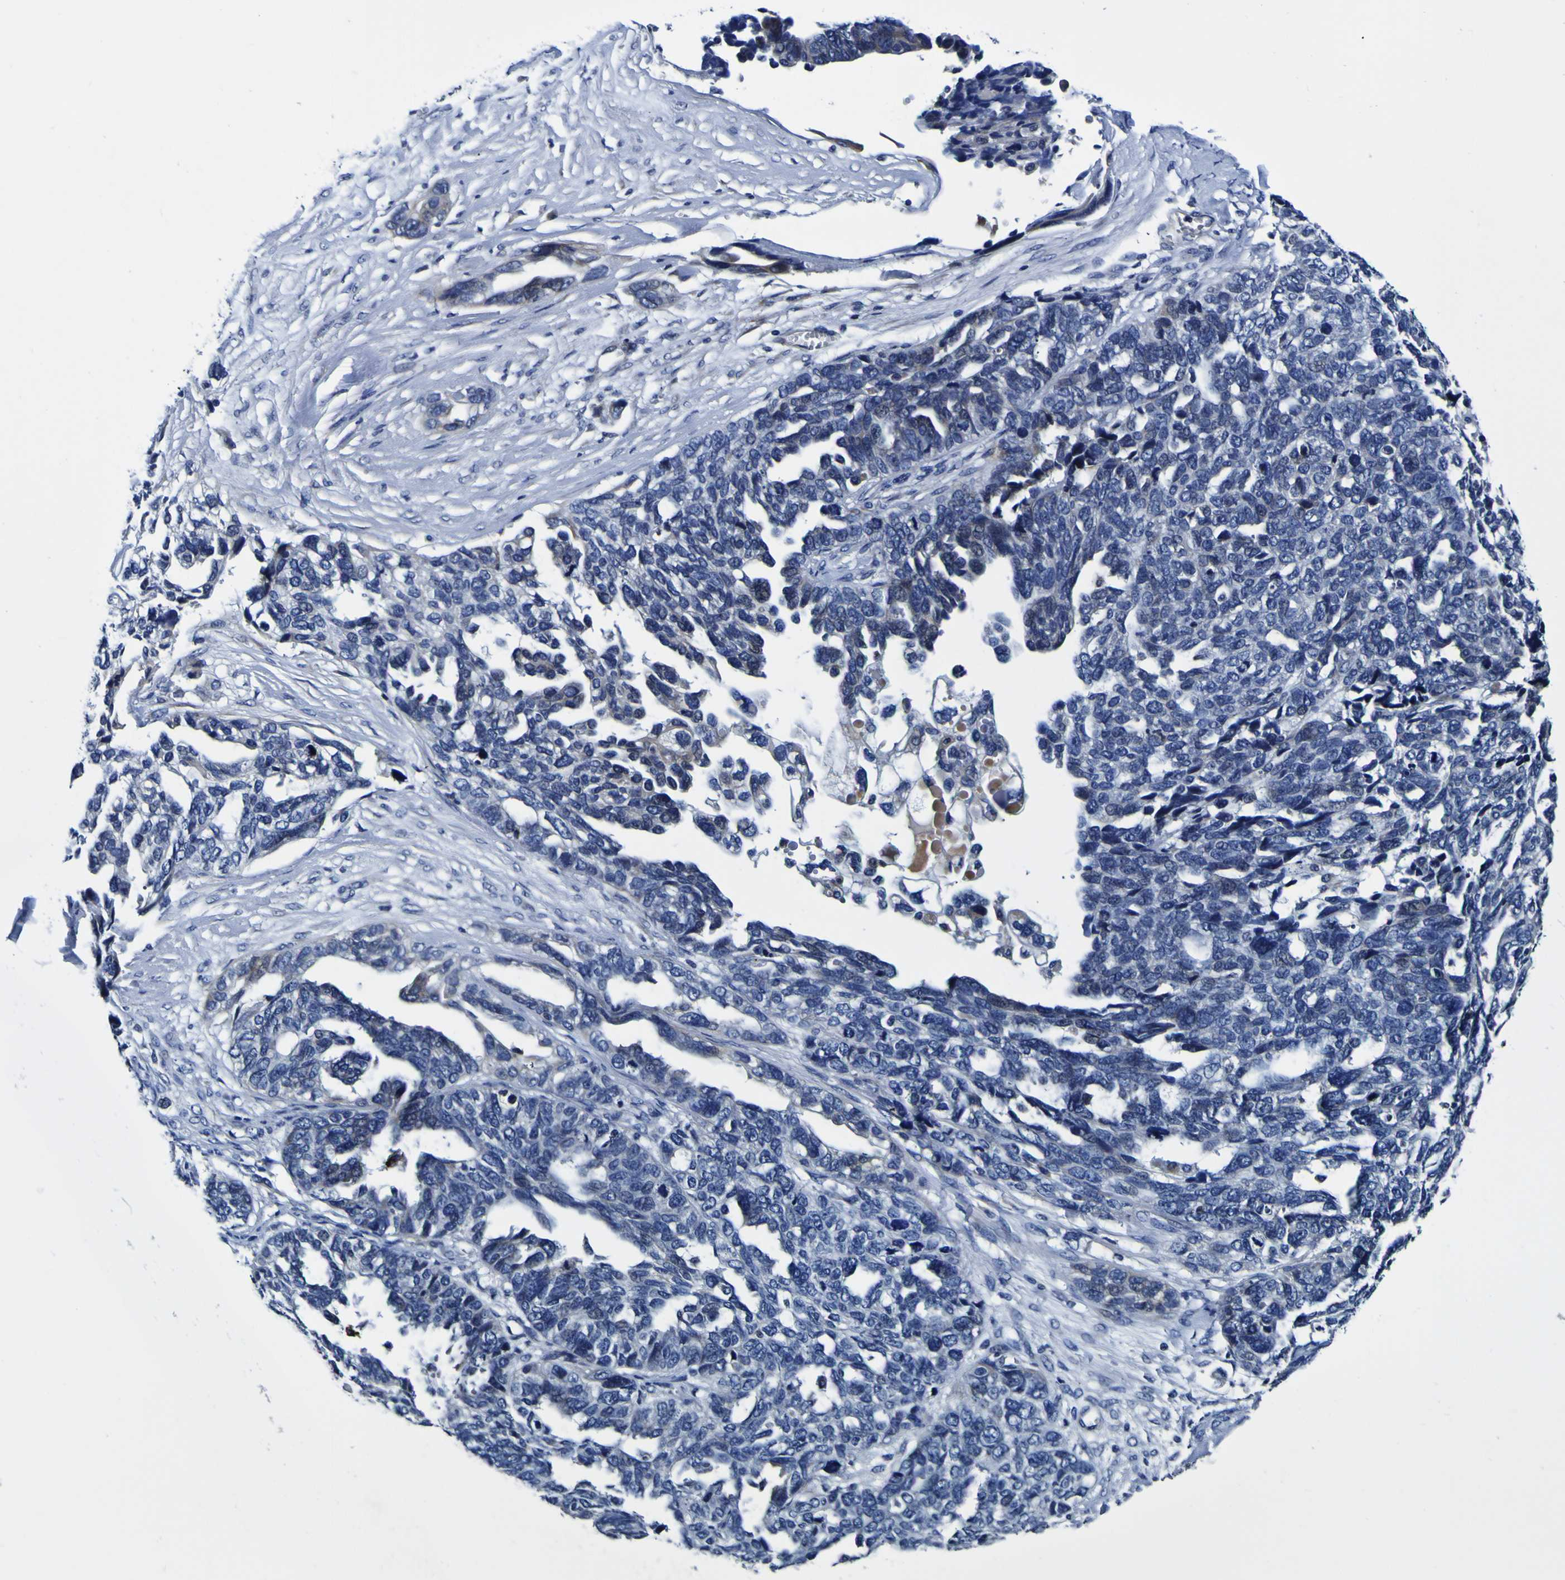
{"staining": {"intensity": "moderate", "quantity": "<25%", "location": "cytoplasmic/membranous,nuclear"}, "tissue": "ovarian cancer", "cell_type": "Tumor cells", "image_type": "cancer", "snomed": [{"axis": "morphology", "description": "Cystadenocarcinoma, serous, NOS"}, {"axis": "topography", "description": "Ovary"}], "caption": "Immunohistochemistry (IHC) staining of ovarian cancer, which exhibits low levels of moderate cytoplasmic/membranous and nuclear staining in about <25% of tumor cells indicating moderate cytoplasmic/membranous and nuclear protein staining. The staining was performed using DAB (brown) for protein detection and nuclei were counterstained in hematoxylin (blue).", "gene": "PDLIM4", "patient": {"sex": "female", "age": 79}}